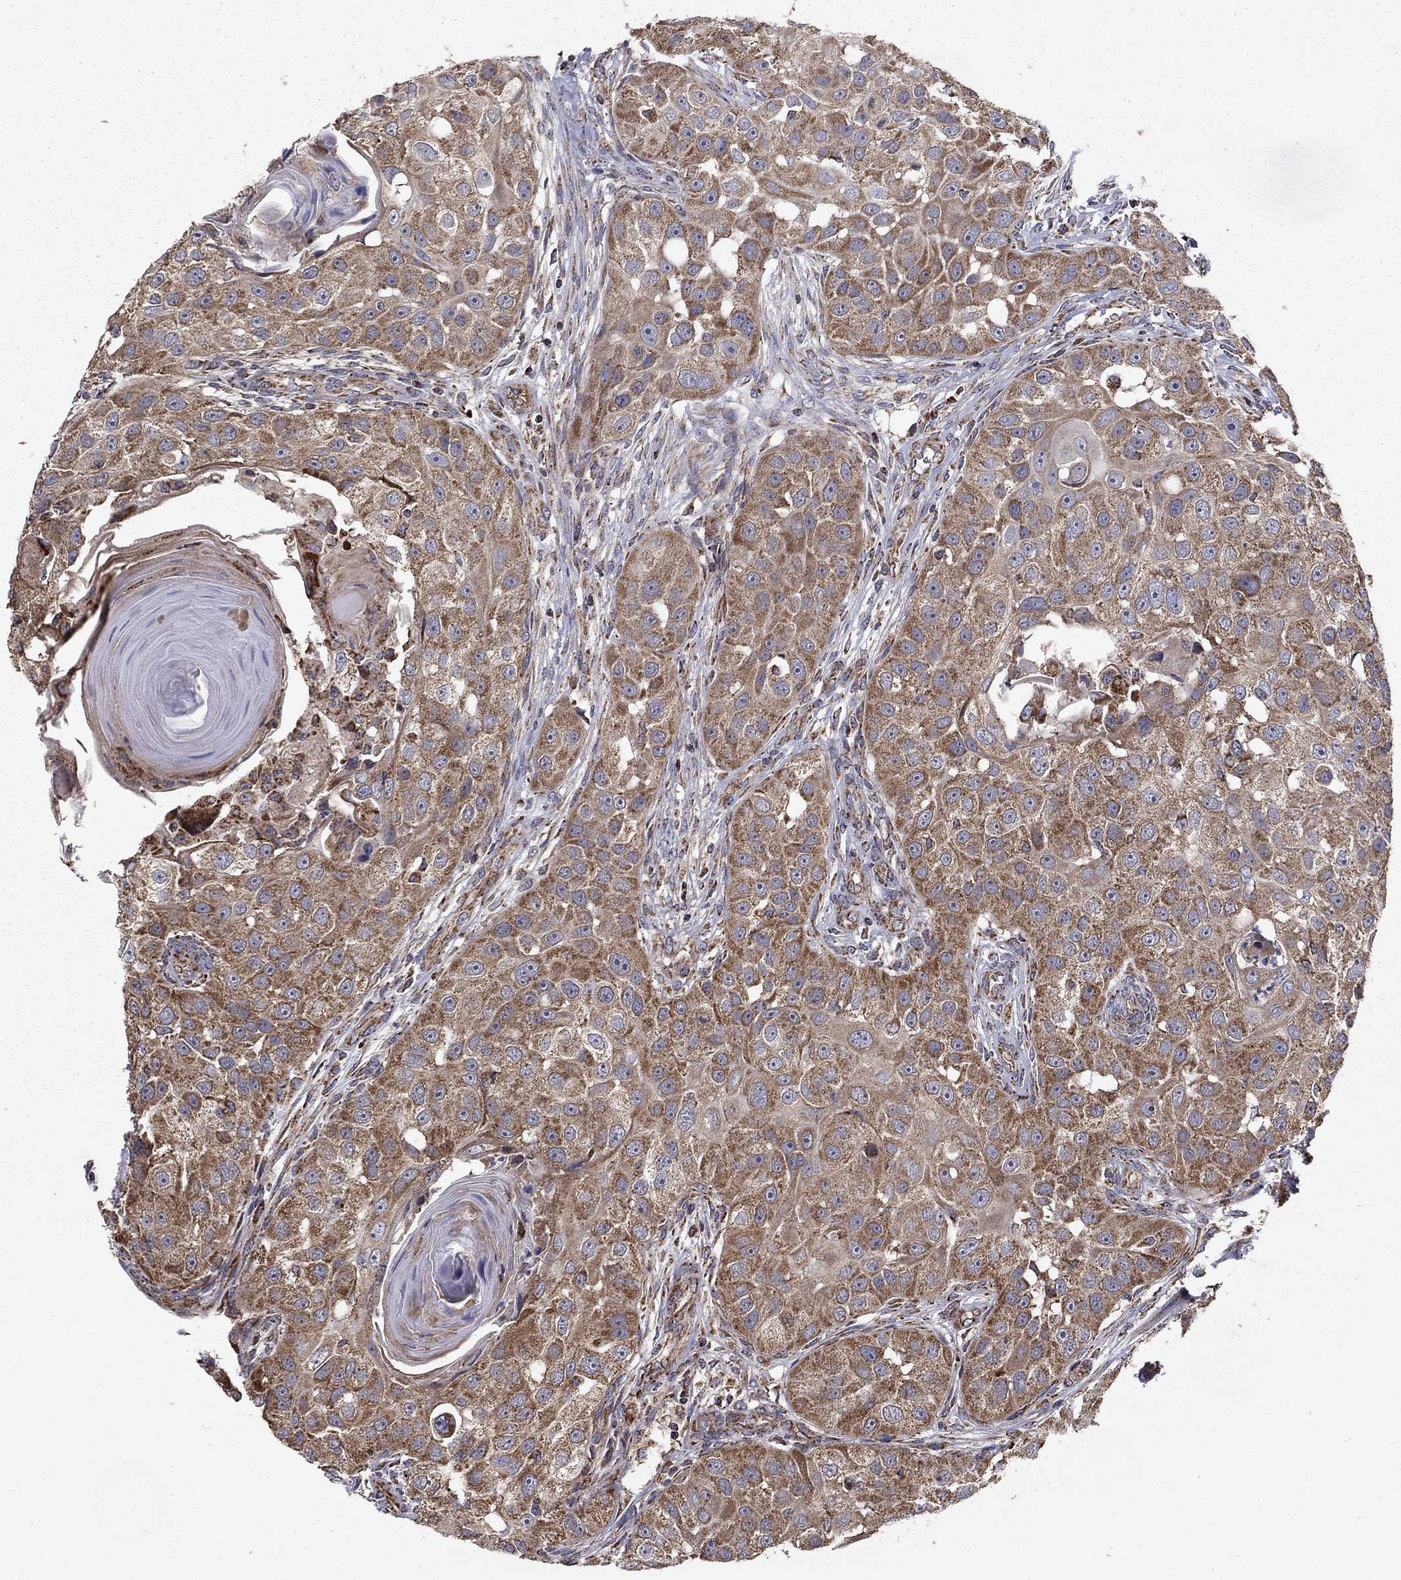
{"staining": {"intensity": "moderate", "quantity": ">75%", "location": "cytoplasmic/membranous"}, "tissue": "head and neck cancer", "cell_type": "Tumor cells", "image_type": "cancer", "snomed": [{"axis": "morphology", "description": "Normal tissue, NOS"}, {"axis": "morphology", "description": "Squamous cell carcinoma, NOS"}, {"axis": "topography", "description": "Skeletal muscle"}, {"axis": "topography", "description": "Head-Neck"}], "caption": "Head and neck cancer (squamous cell carcinoma) was stained to show a protein in brown. There is medium levels of moderate cytoplasmic/membranous expression in approximately >75% of tumor cells. (brown staining indicates protein expression, while blue staining denotes nuclei).", "gene": "NDUFS8", "patient": {"sex": "male", "age": 51}}